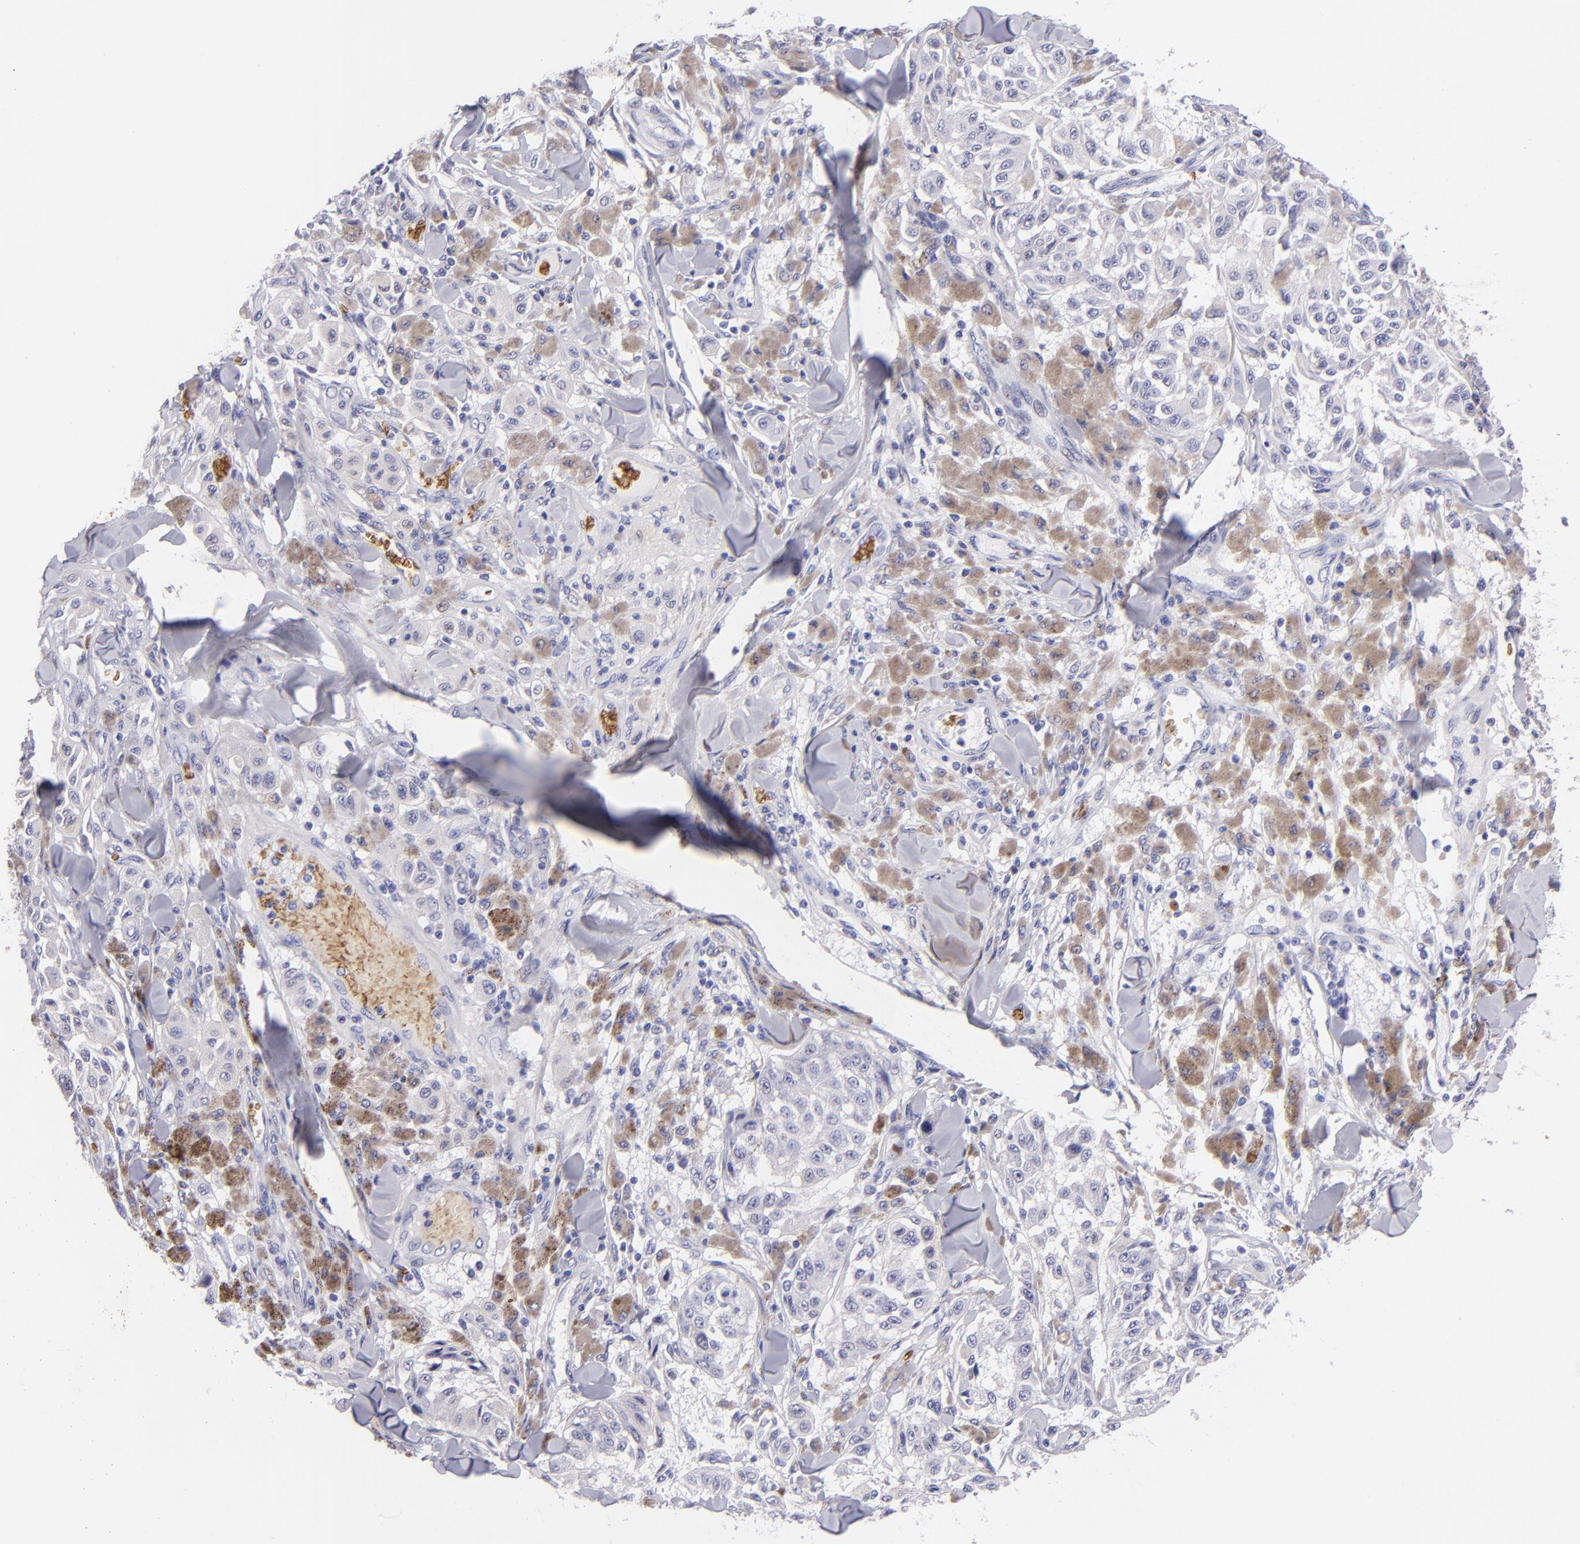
{"staining": {"intensity": "negative", "quantity": "none", "location": "none"}, "tissue": "melanoma", "cell_type": "Tumor cells", "image_type": "cancer", "snomed": [{"axis": "morphology", "description": "Malignant melanoma, NOS"}, {"axis": "topography", "description": "Skin"}], "caption": "An IHC photomicrograph of malignant melanoma is shown. There is no staining in tumor cells of malignant melanoma.", "gene": "GYPA", "patient": {"sex": "female", "age": 64}}